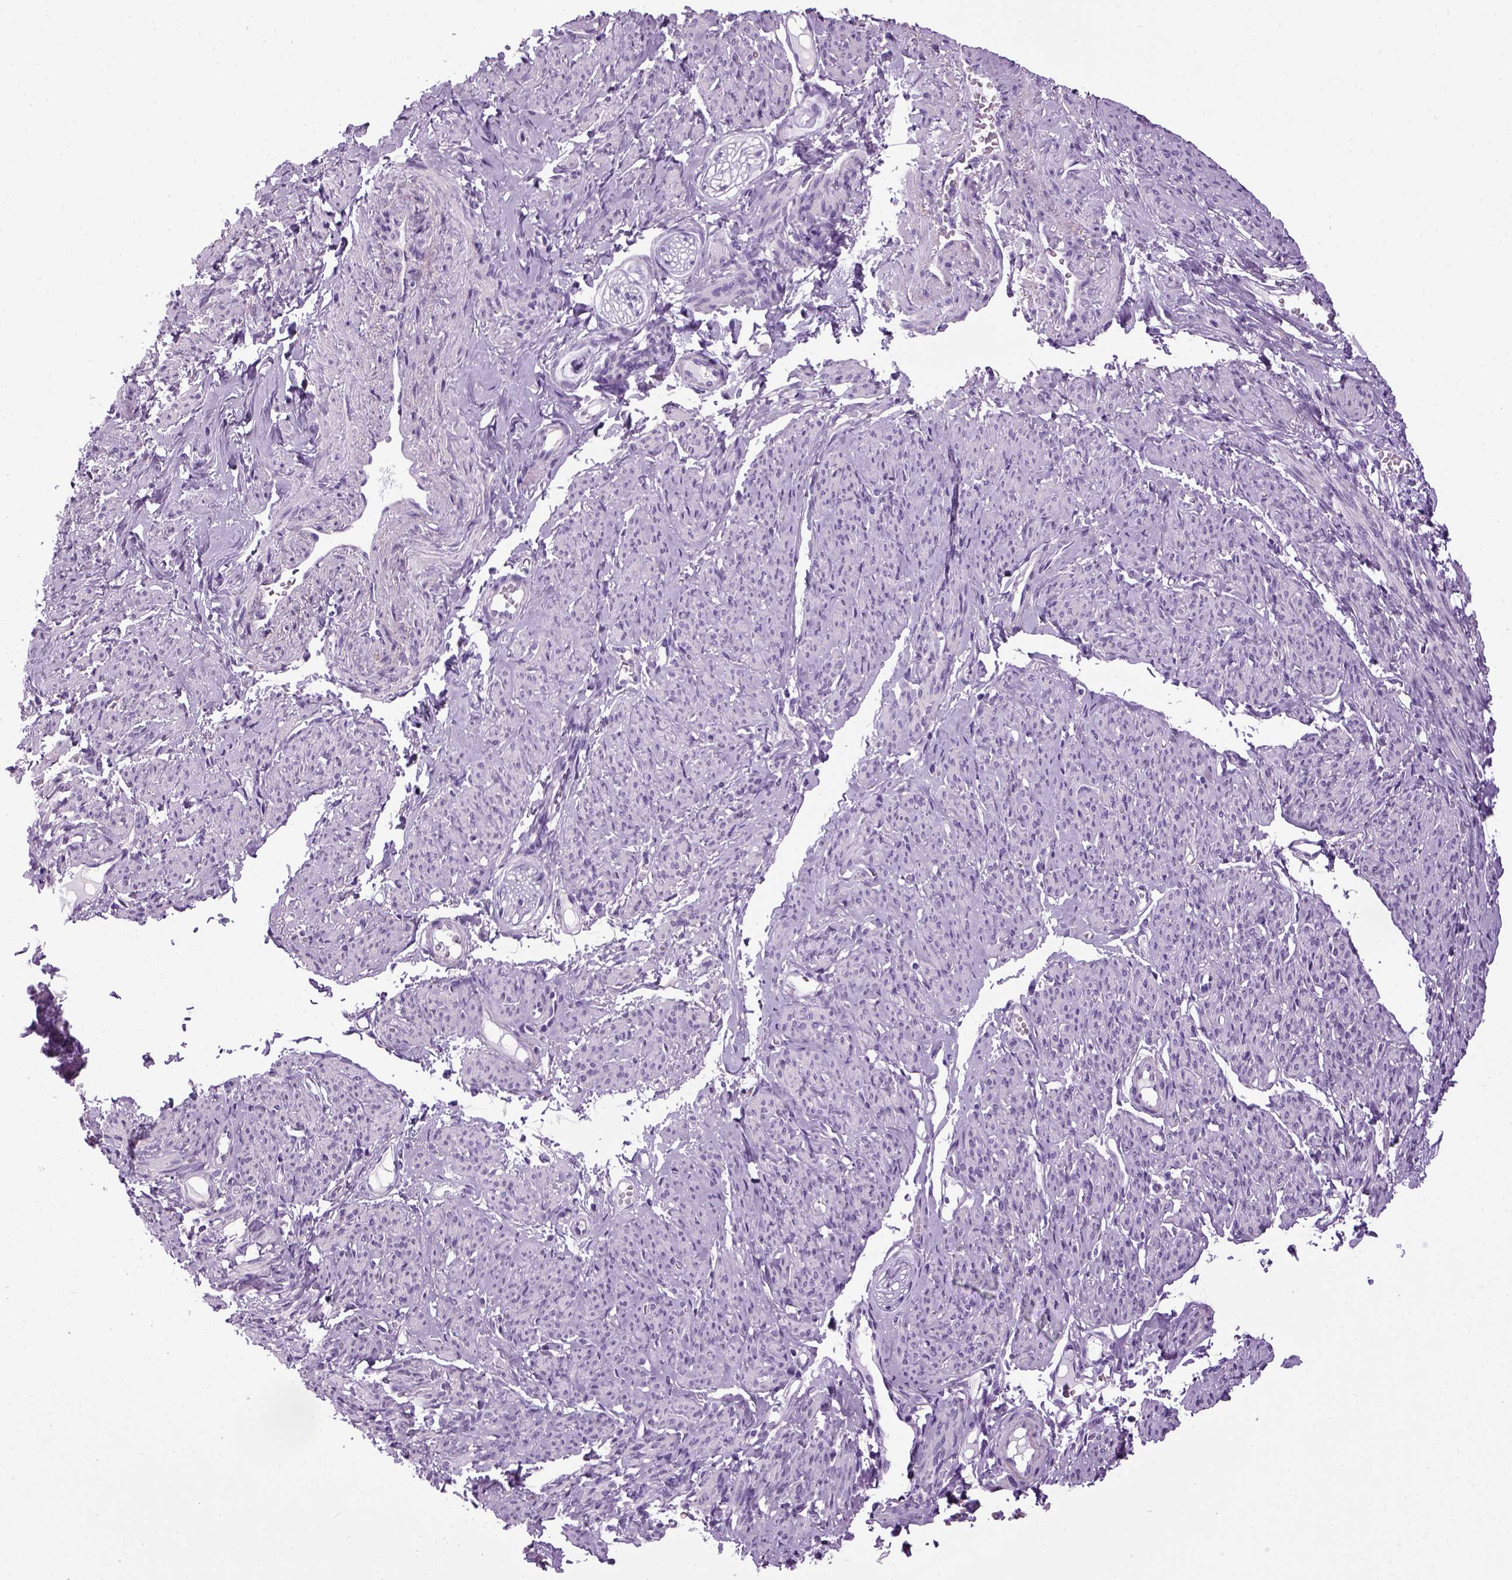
{"staining": {"intensity": "negative", "quantity": "none", "location": "none"}, "tissue": "smooth muscle", "cell_type": "Smooth muscle cells", "image_type": "normal", "snomed": [{"axis": "morphology", "description": "Normal tissue, NOS"}, {"axis": "topography", "description": "Smooth muscle"}], "caption": "DAB immunohistochemical staining of benign smooth muscle demonstrates no significant expression in smooth muscle cells.", "gene": "HMCN2", "patient": {"sex": "female", "age": 65}}